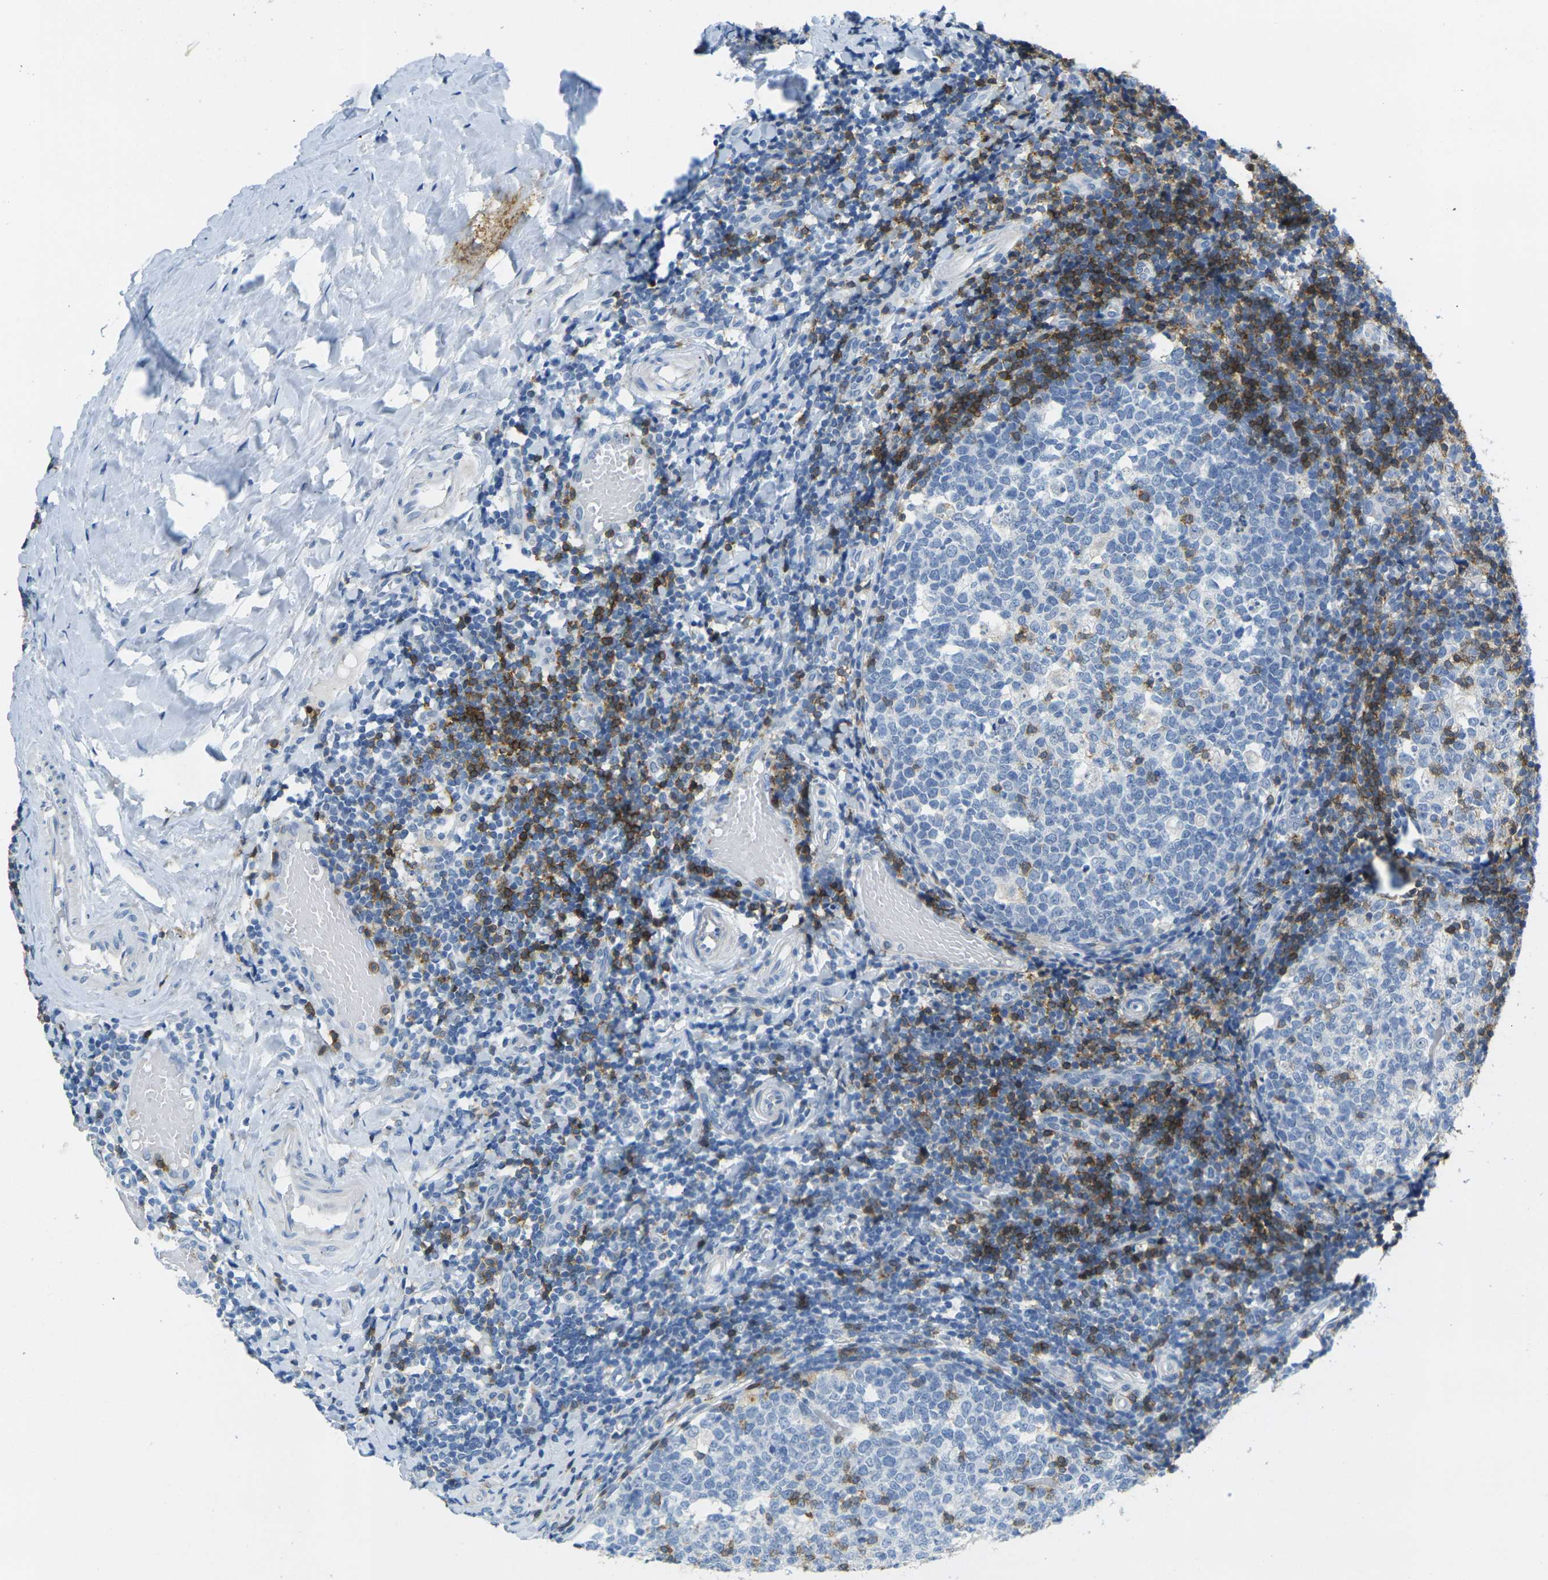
{"staining": {"intensity": "strong", "quantity": "<25%", "location": "cytoplasmic/membranous"}, "tissue": "tonsil", "cell_type": "Germinal center cells", "image_type": "normal", "snomed": [{"axis": "morphology", "description": "Normal tissue, NOS"}, {"axis": "topography", "description": "Tonsil"}], "caption": "About <25% of germinal center cells in benign tonsil show strong cytoplasmic/membranous protein staining as visualized by brown immunohistochemical staining.", "gene": "CD3D", "patient": {"sex": "female", "age": 19}}